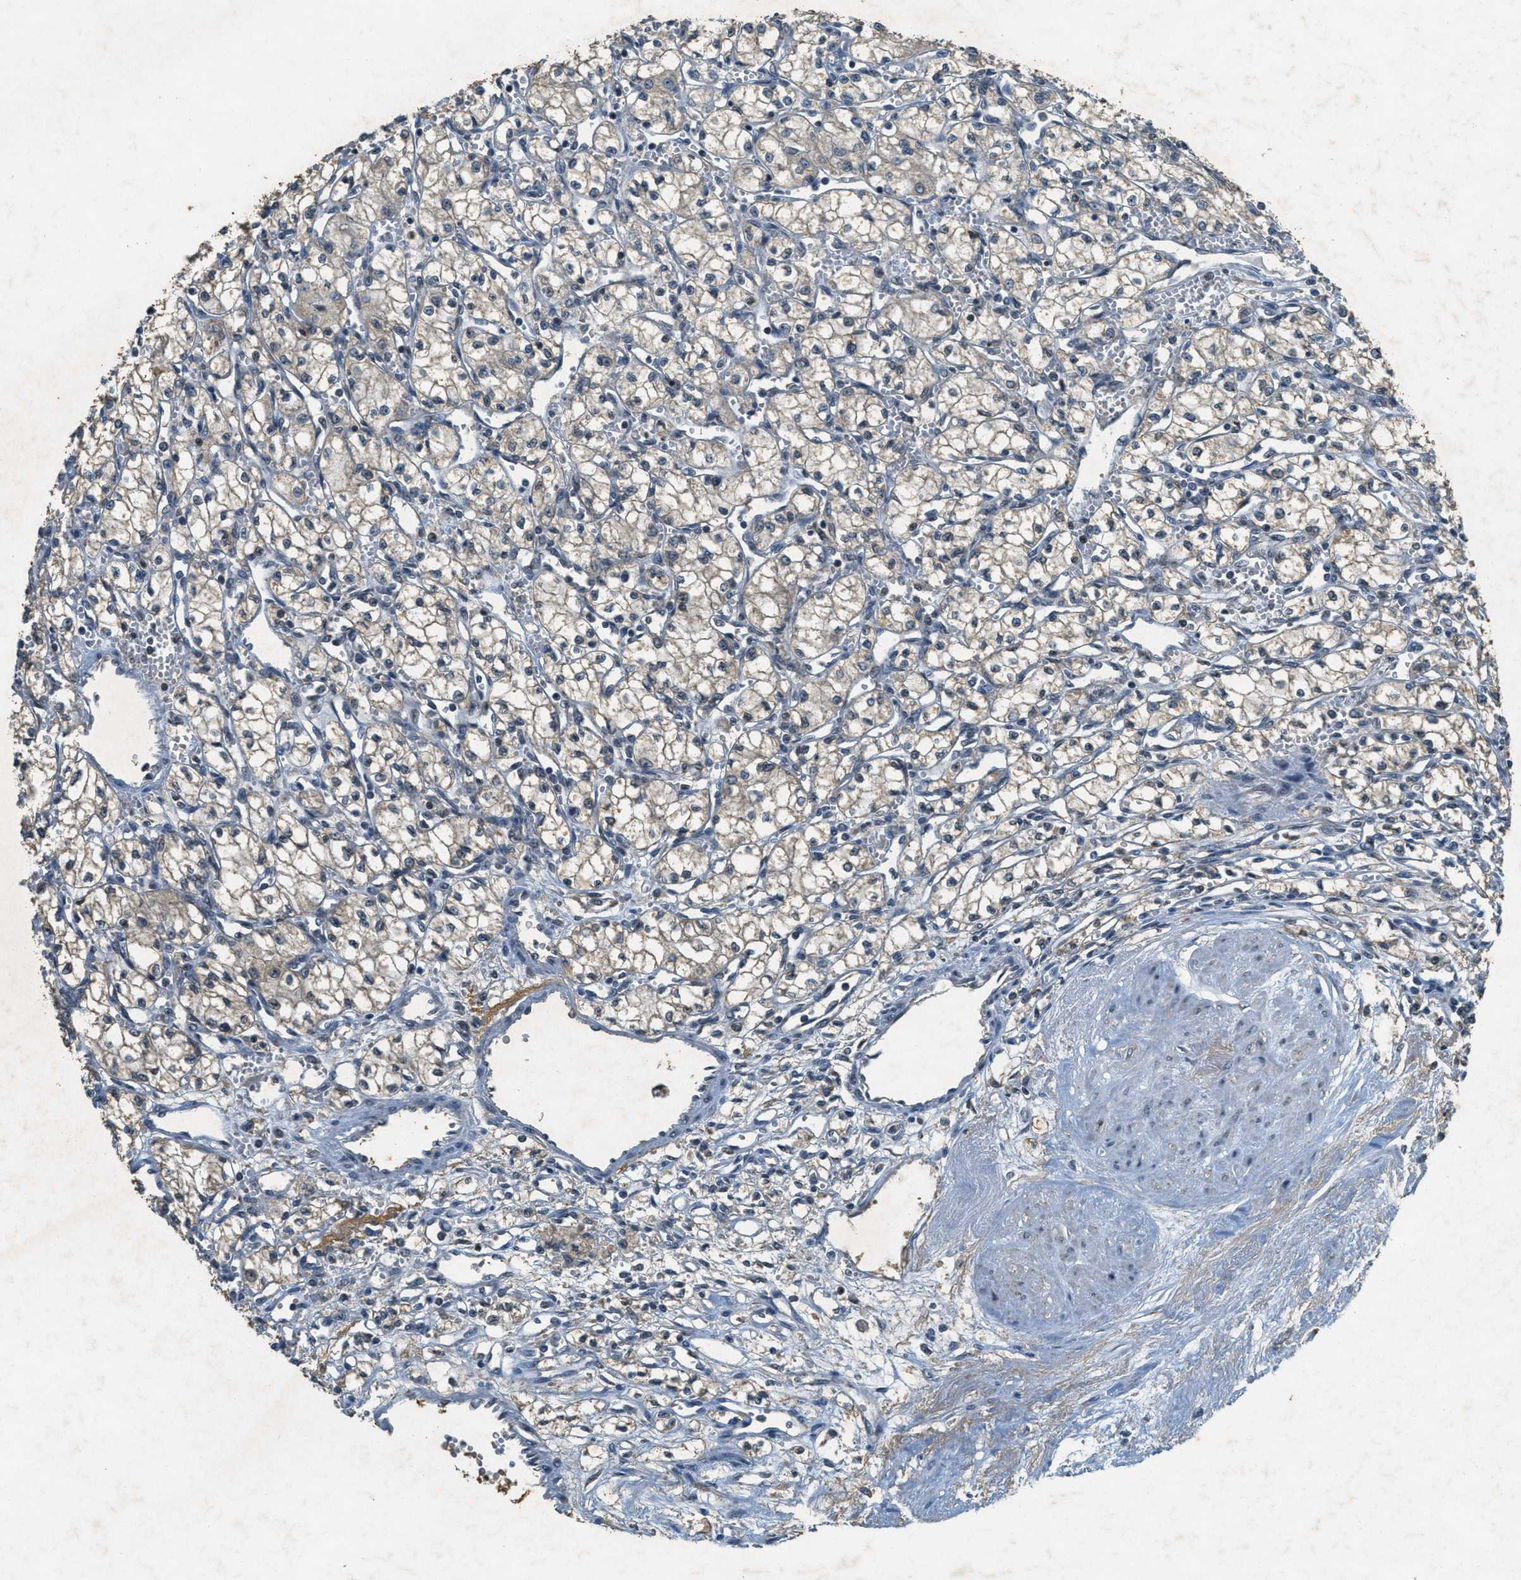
{"staining": {"intensity": "weak", "quantity": "<25%", "location": "cytoplasmic/membranous,nuclear"}, "tissue": "renal cancer", "cell_type": "Tumor cells", "image_type": "cancer", "snomed": [{"axis": "morphology", "description": "Normal tissue, NOS"}, {"axis": "morphology", "description": "Adenocarcinoma, NOS"}, {"axis": "topography", "description": "Kidney"}], "caption": "Adenocarcinoma (renal) was stained to show a protein in brown. There is no significant positivity in tumor cells.", "gene": "TCF20", "patient": {"sex": "male", "age": 59}}